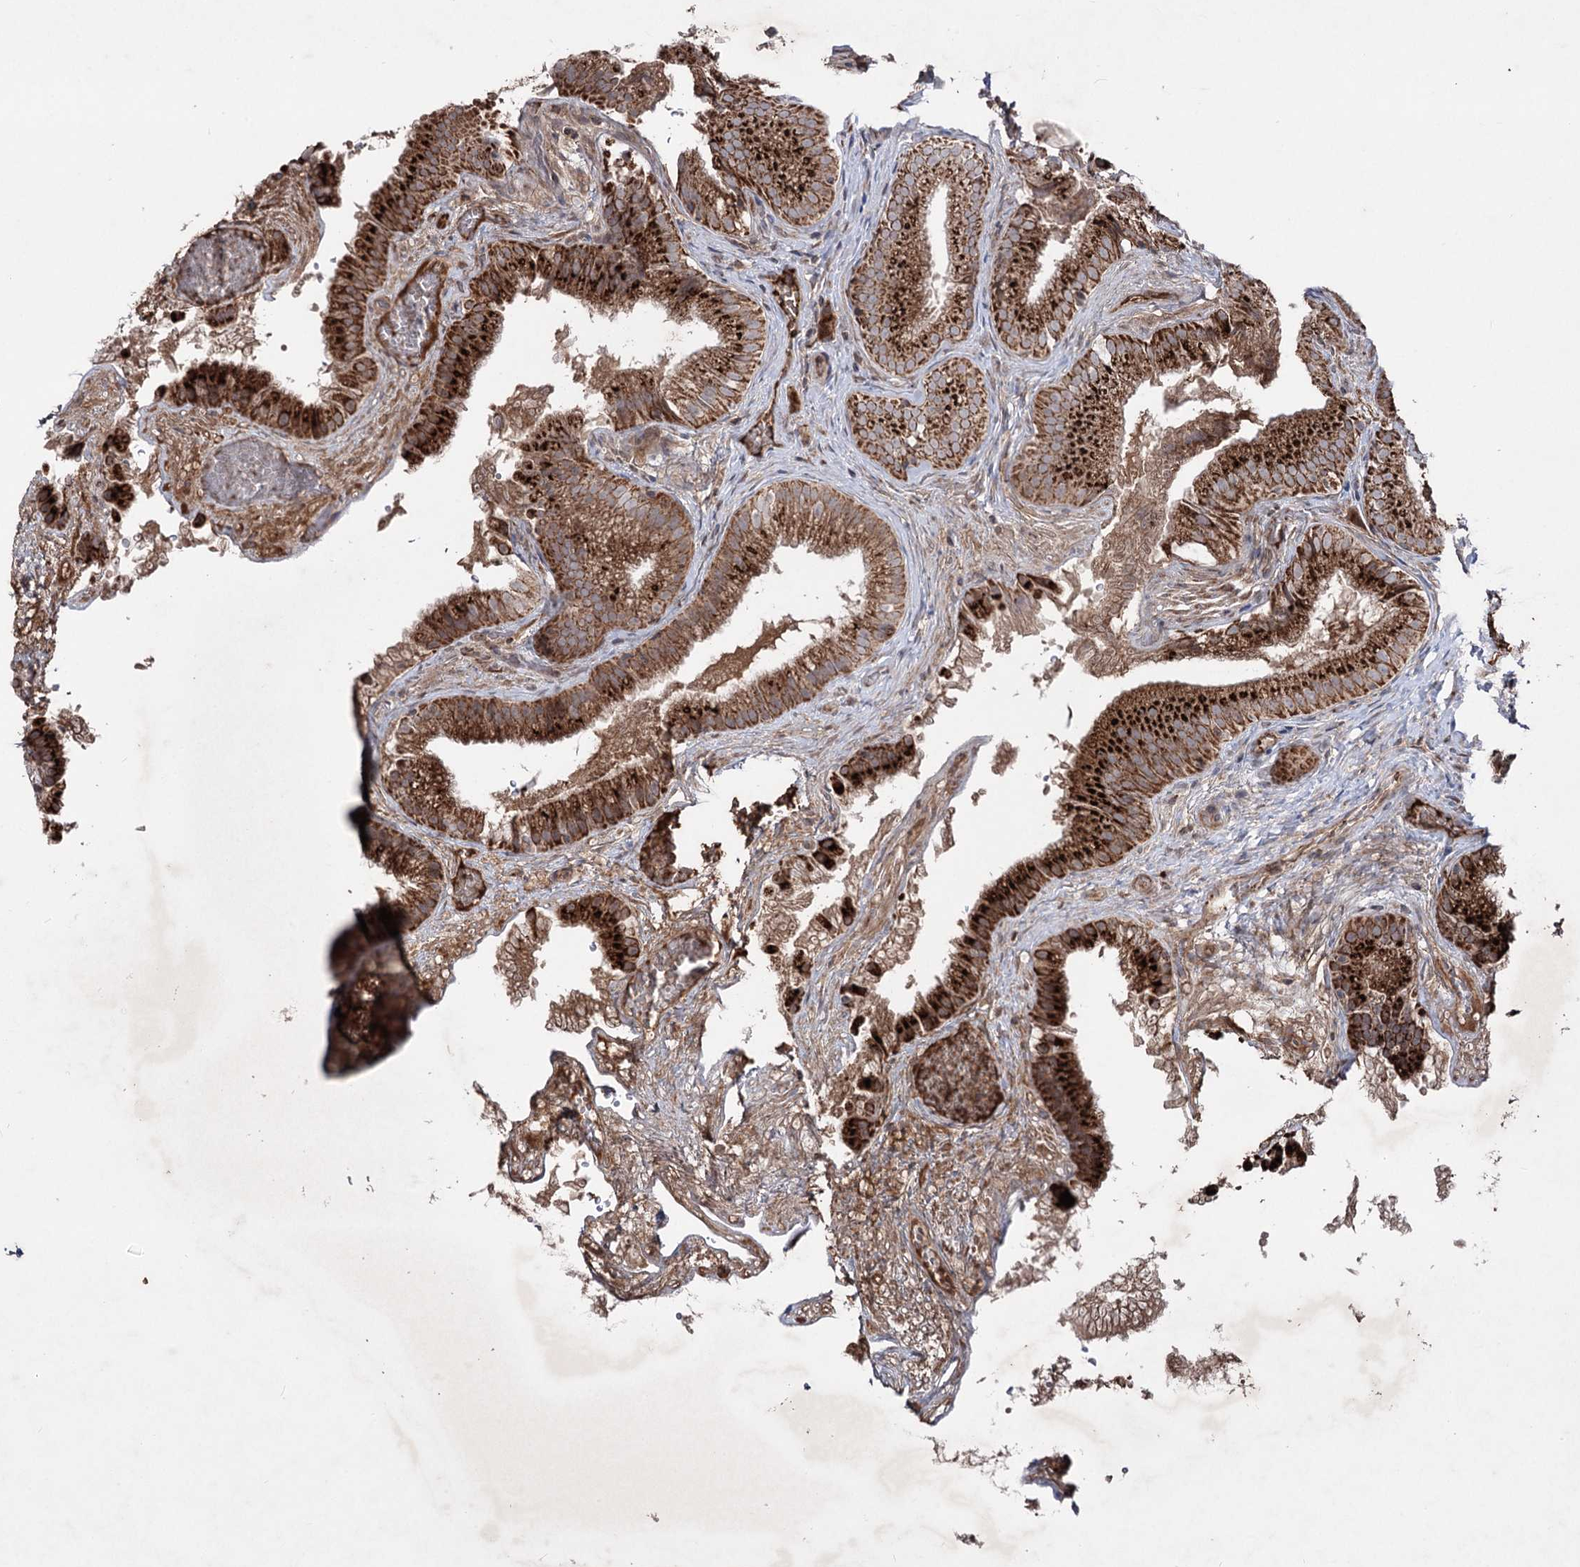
{"staining": {"intensity": "strong", "quantity": ">75%", "location": "cytoplasmic/membranous"}, "tissue": "gallbladder", "cell_type": "Glandular cells", "image_type": "normal", "snomed": [{"axis": "morphology", "description": "Normal tissue, NOS"}, {"axis": "topography", "description": "Gallbladder"}], "caption": "Gallbladder stained with DAB immunohistochemistry (IHC) reveals high levels of strong cytoplasmic/membranous positivity in approximately >75% of glandular cells. (brown staining indicates protein expression, while blue staining denotes nuclei).", "gene": "ARHGAP20", "patient": {"sex": "female", "age": 30}}